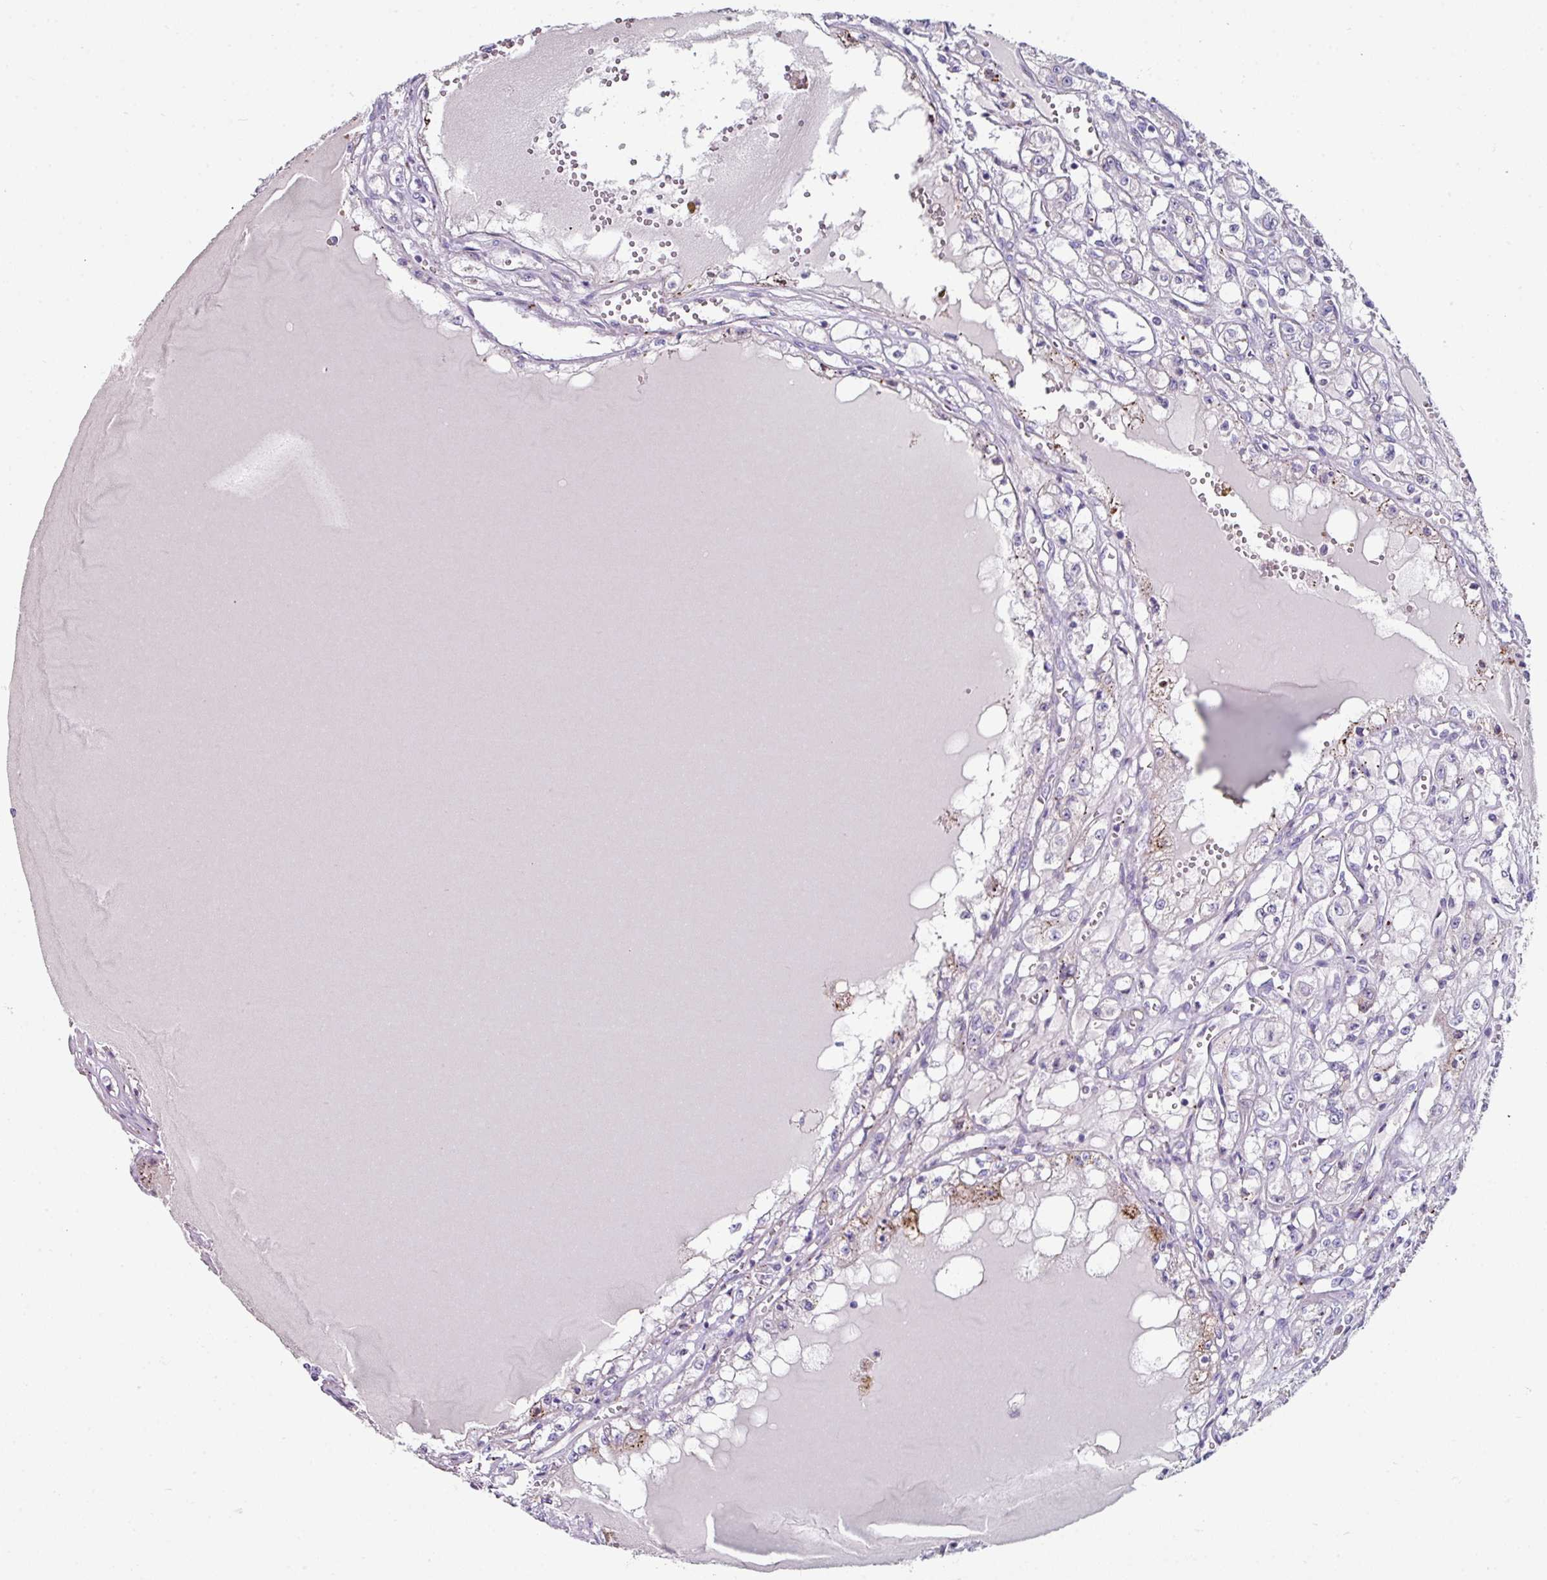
{"staining": {"intensity": "negative", "quantity": "none", "location": "none"}, "tissue": "renal cancer", "cell_type": "Tumor cells", "image_type": "cancer", "snomed": [{"axis": "morphology", "description": "Adenocarcinoma, NOS"}, {"axis": "topography", "description": "Kidney"}], "caption": "High magnification brightfield microscopy of renal cancer (adenocarcinoma) stained with DAB (3,3'-diaminobenzidine) (brown) and counterstained with hematoxylin (blue): tumor cells show no significant staining.", "gene": "BMS1", "patient": {"sex": "male", "age": 56}}